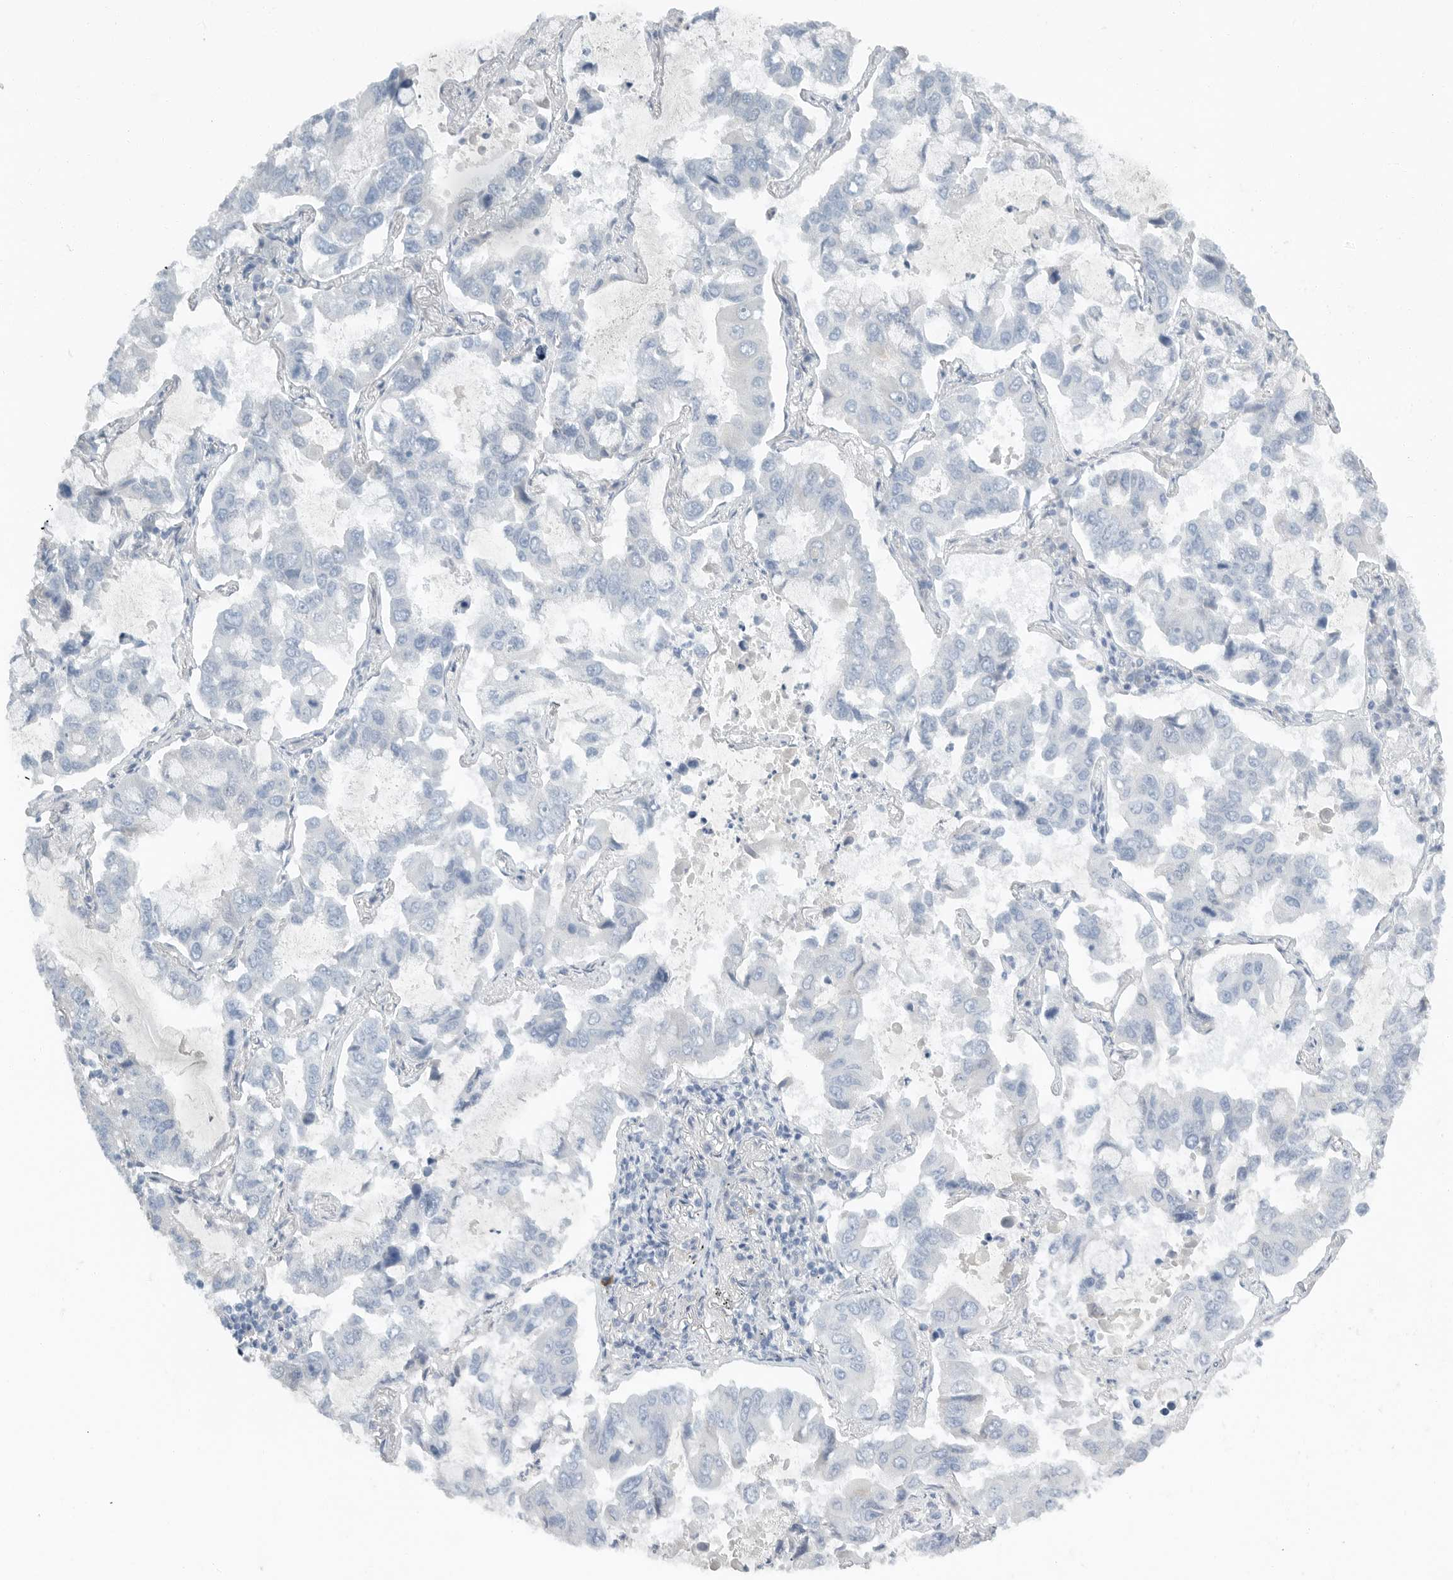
{"staining": {"intensity": "negative", "quantity": "none", "location": "none"}, "tissue": "lung cancer", "cell_type": "Tumor cells", "image_type": "cancer", "snomed": [{"axis": "morphology", "description": "Adenocarcinoma, NOS"}, {"axis": "topography", "description": "Lung"}], "caption": "Photomicrograph shows no protein expression in tumor cells of lung cancer tissue. Nuclei are stained in blue.", "gene": "PAM", "patient": {"sex": "male", "age": 64}}